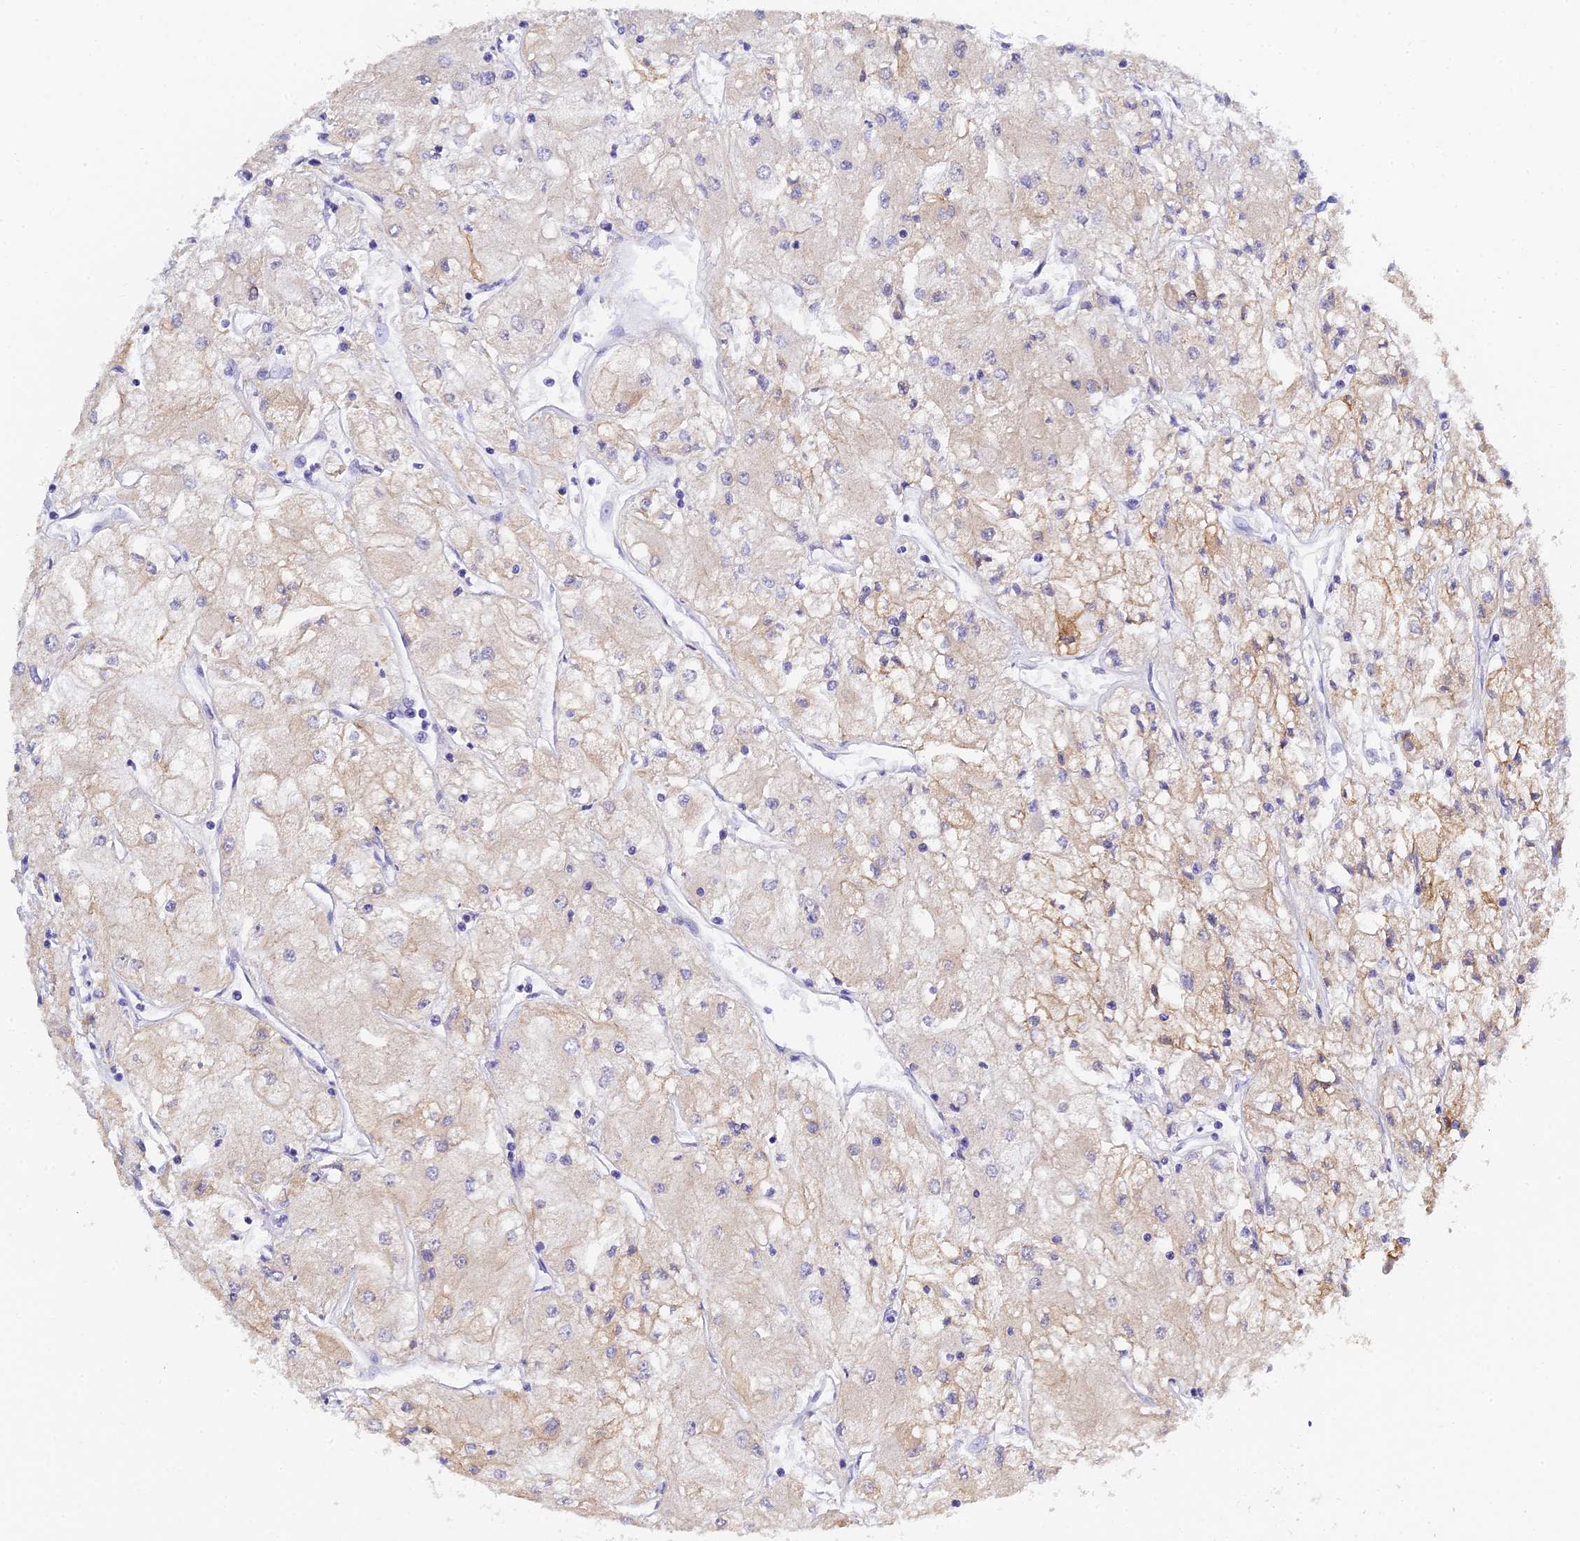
{"staining": {"intensity": "moderate", "quantity": "<25%", "location": "cytoplasmic/membranous"}, "tissue": "renal cancer", "cell_type": "Tumor cells", "image_type": "cancer", "snomed": [{"axis": "morphology", "description": "Adenocarcinoma, NOS"}, {"axis": "topography", "description": "Kidney"}], "caption": "DAB (3,3'-diaminobenzidine) immunohistochemical staining of renal cancer (adenocarcinoma) reveals moderate cytoplasmic/membranous protein expression in about <25% of tumor cells. The staining is performed using DAB (3,3'-diaminobenzidine) brown chromogen to label protein expression. The nuclei are counter-stained blue using hematoxylin.", "gene": "HOXB1", "patient": {"sex": "male", "age": 80}}